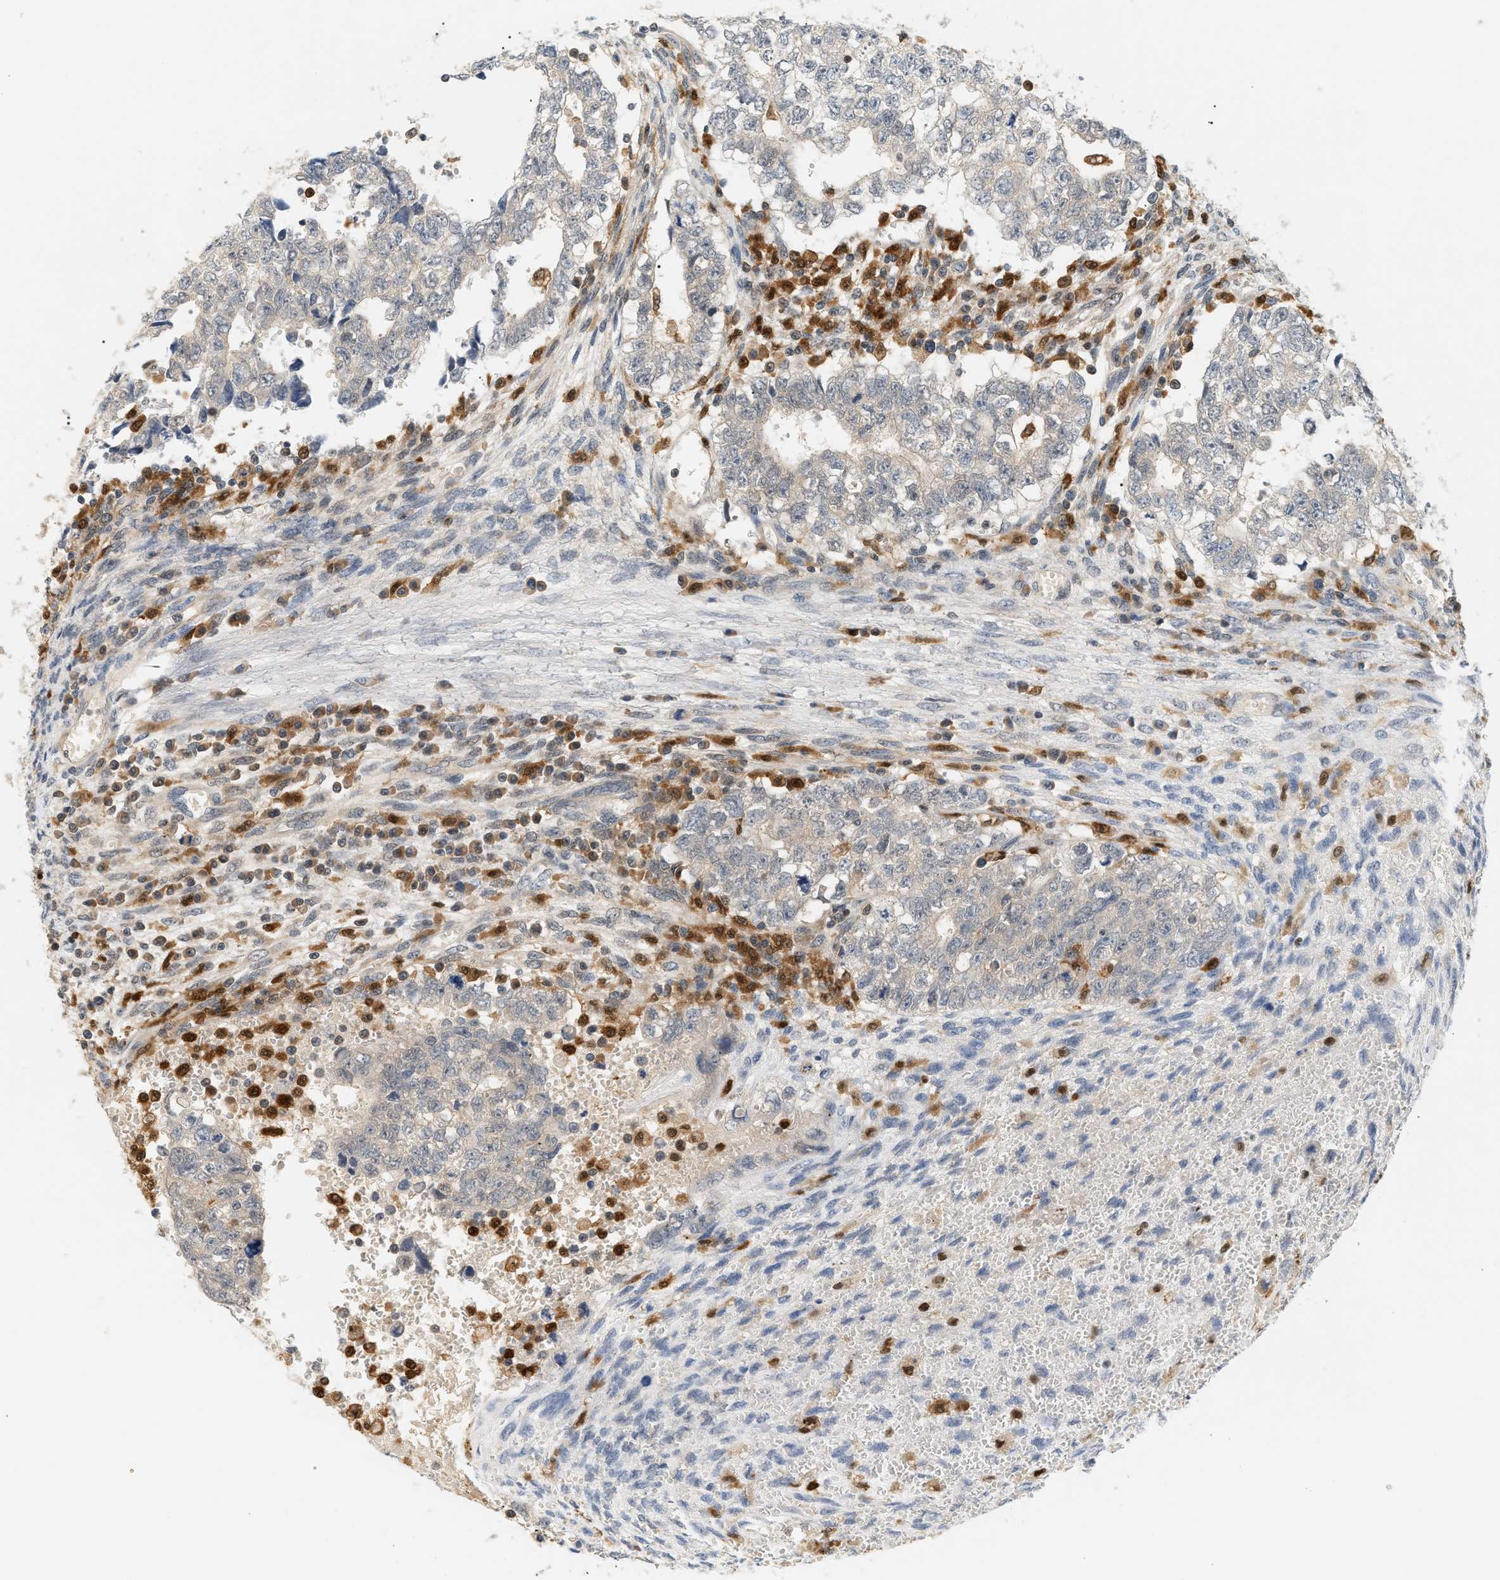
{"staining": {"intensity": "negative", "quantity": "none", "location": "none"}, "tissue": "testis cancer", "cell_type": "Tumor cells", "image_type": "cancer", "snomed": [{"axis": "morphology", "description": "Seminoma, NOS"}, {"axis": "morphology", "description": "Carcinoma, Embryonal, NOS"}, {"axis": "topography", "description": "Testis"}], "caption": "Tumor cells show no significant staining in testis cancer. (DAB immunohistochemistry (IHC), high magnification).", "gene": "PYCARD", "patient": {"sex": "male", "age": 38}}